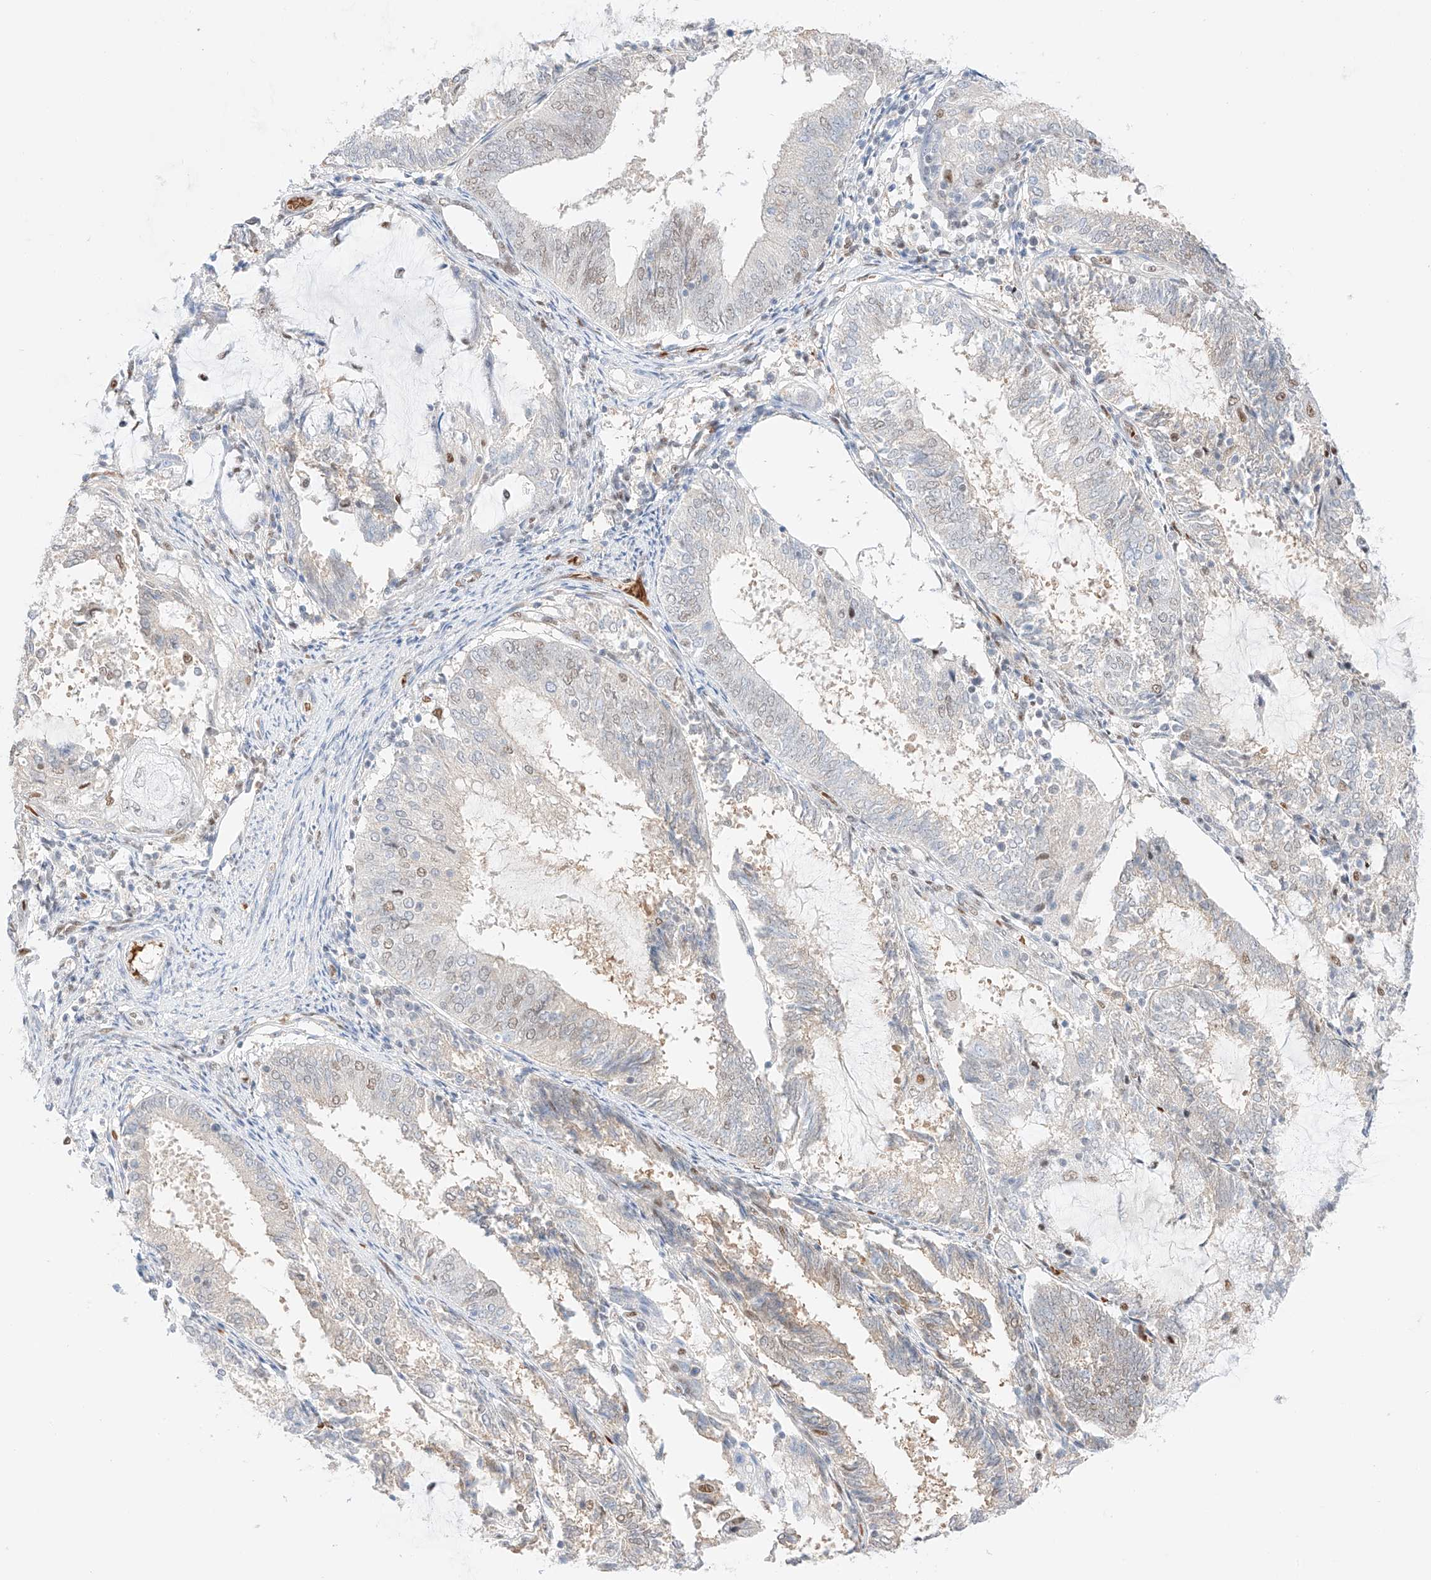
{"staining": {"intensity": "moderate", "quantity": "<25%", "location": "nuclear"}, "tissue": "endometrial cancer", "cell_type": "Tumor cells", "image_type": "cancer", "snomed": [{"axis": "morphology", "description": "Adenocarcinoma, NOS"}, {"axis": "topography", "description": "Endometrium"}], "caption": "This image reveals immunohistochemistry staining of human endometrial cancer (adenocarcinoma), with low moderate nuclear expression in about <25% of tumor cells.", "gene": "APIP", "patient": {"sex": "female", "age": 81}}